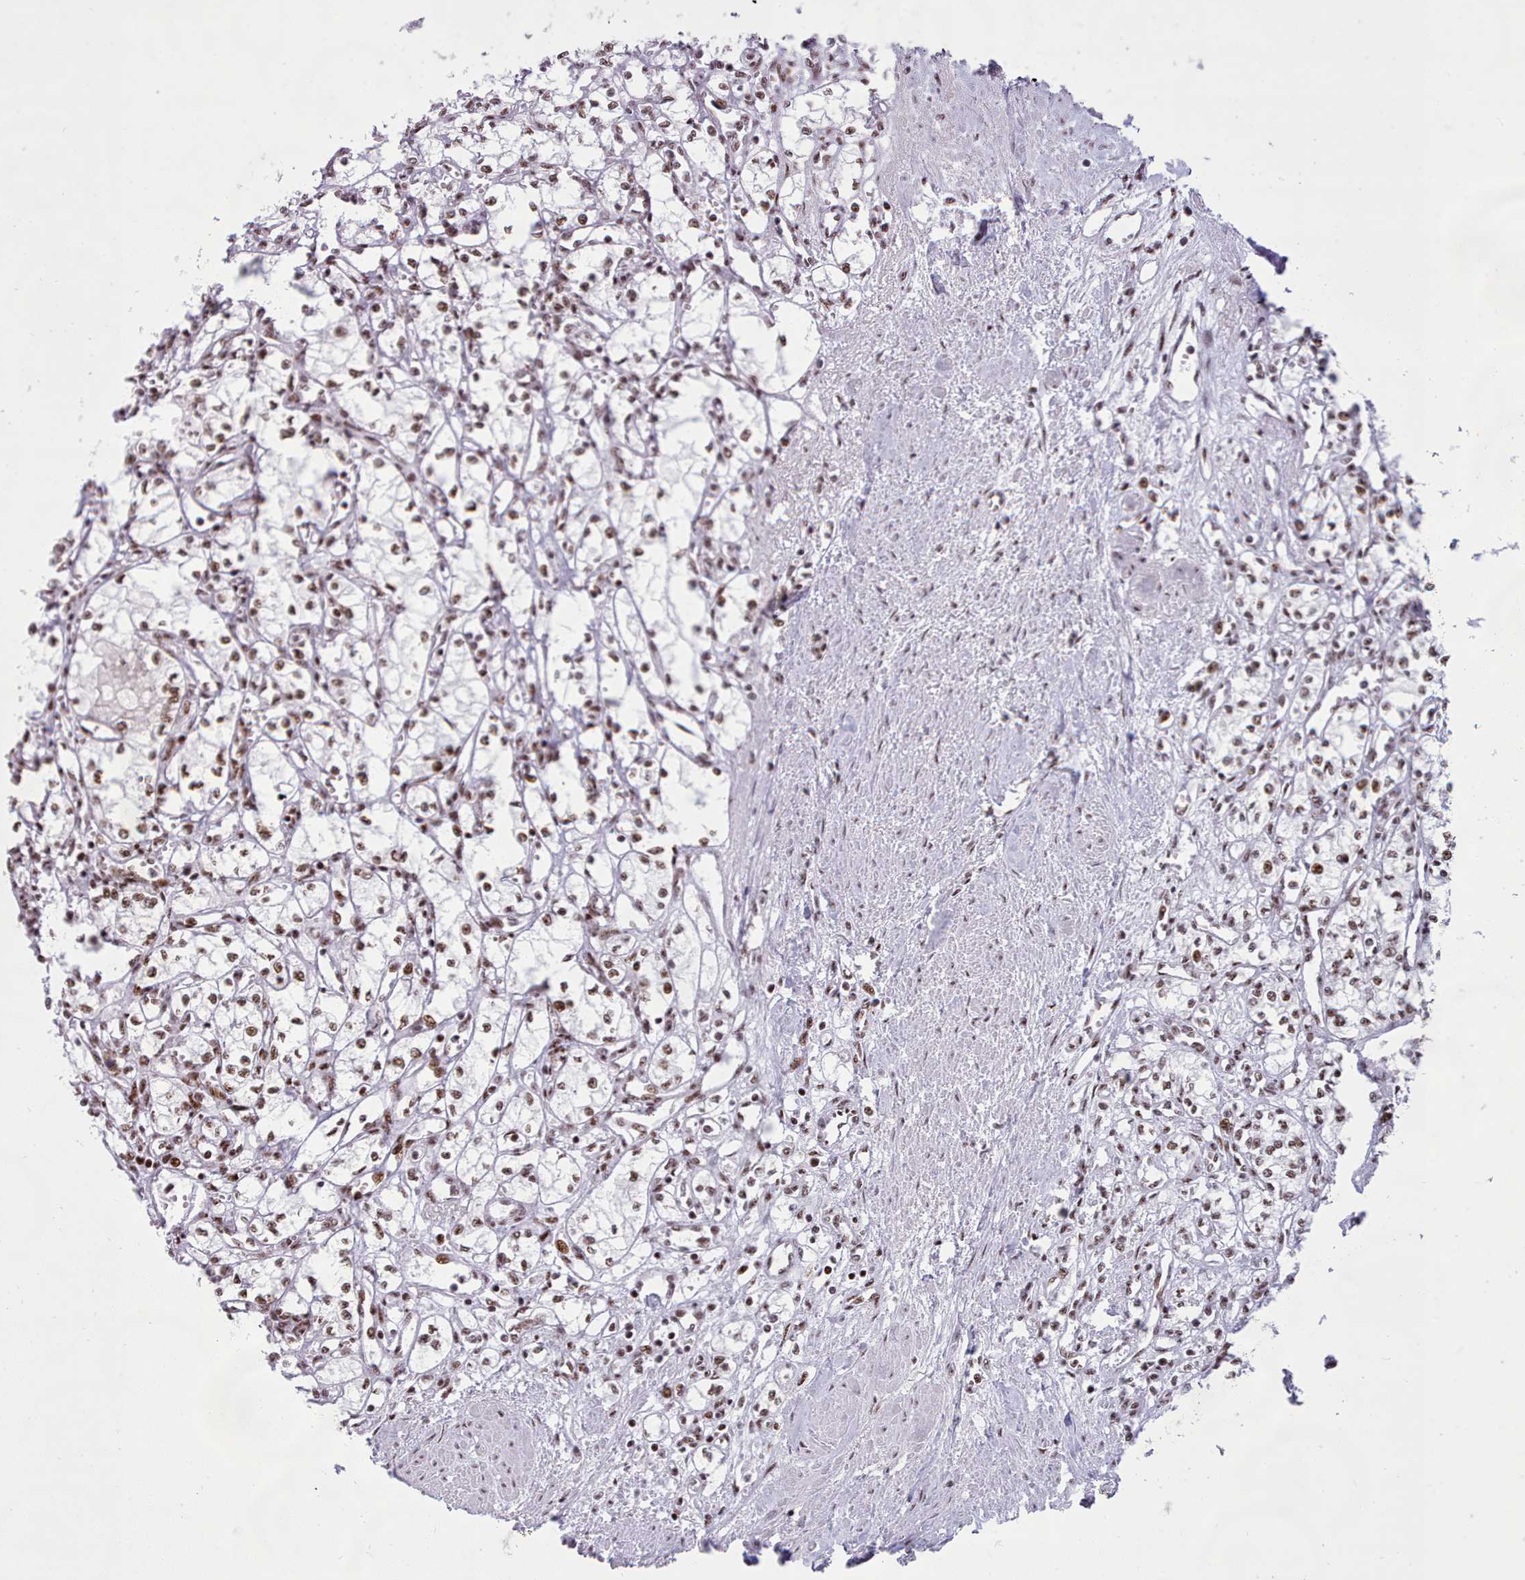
{"staining": {"intensity": "moderate", "quantity": ">75%", "location": "nuclear"}, "tissue": "renal cancer", "cell_type": "Tumor cells", "image_type": "cancer", "snomed": [{"axis": "morphology", "description": "Adenocarcinoma, NOS"}, {"axis": "topography", "description": "Kidney"}], "caption": "The micrograph demonstrates staining of renal cancer (adenocarcinoma), revealing moderate nuclear protein staining (brown color) within tumor cells. Immunohistochemistry stains the protein in brown and the nuclei are stained blue.", "gene": "TMEM35B", "patient": {"sex": "male", "age": 59}}